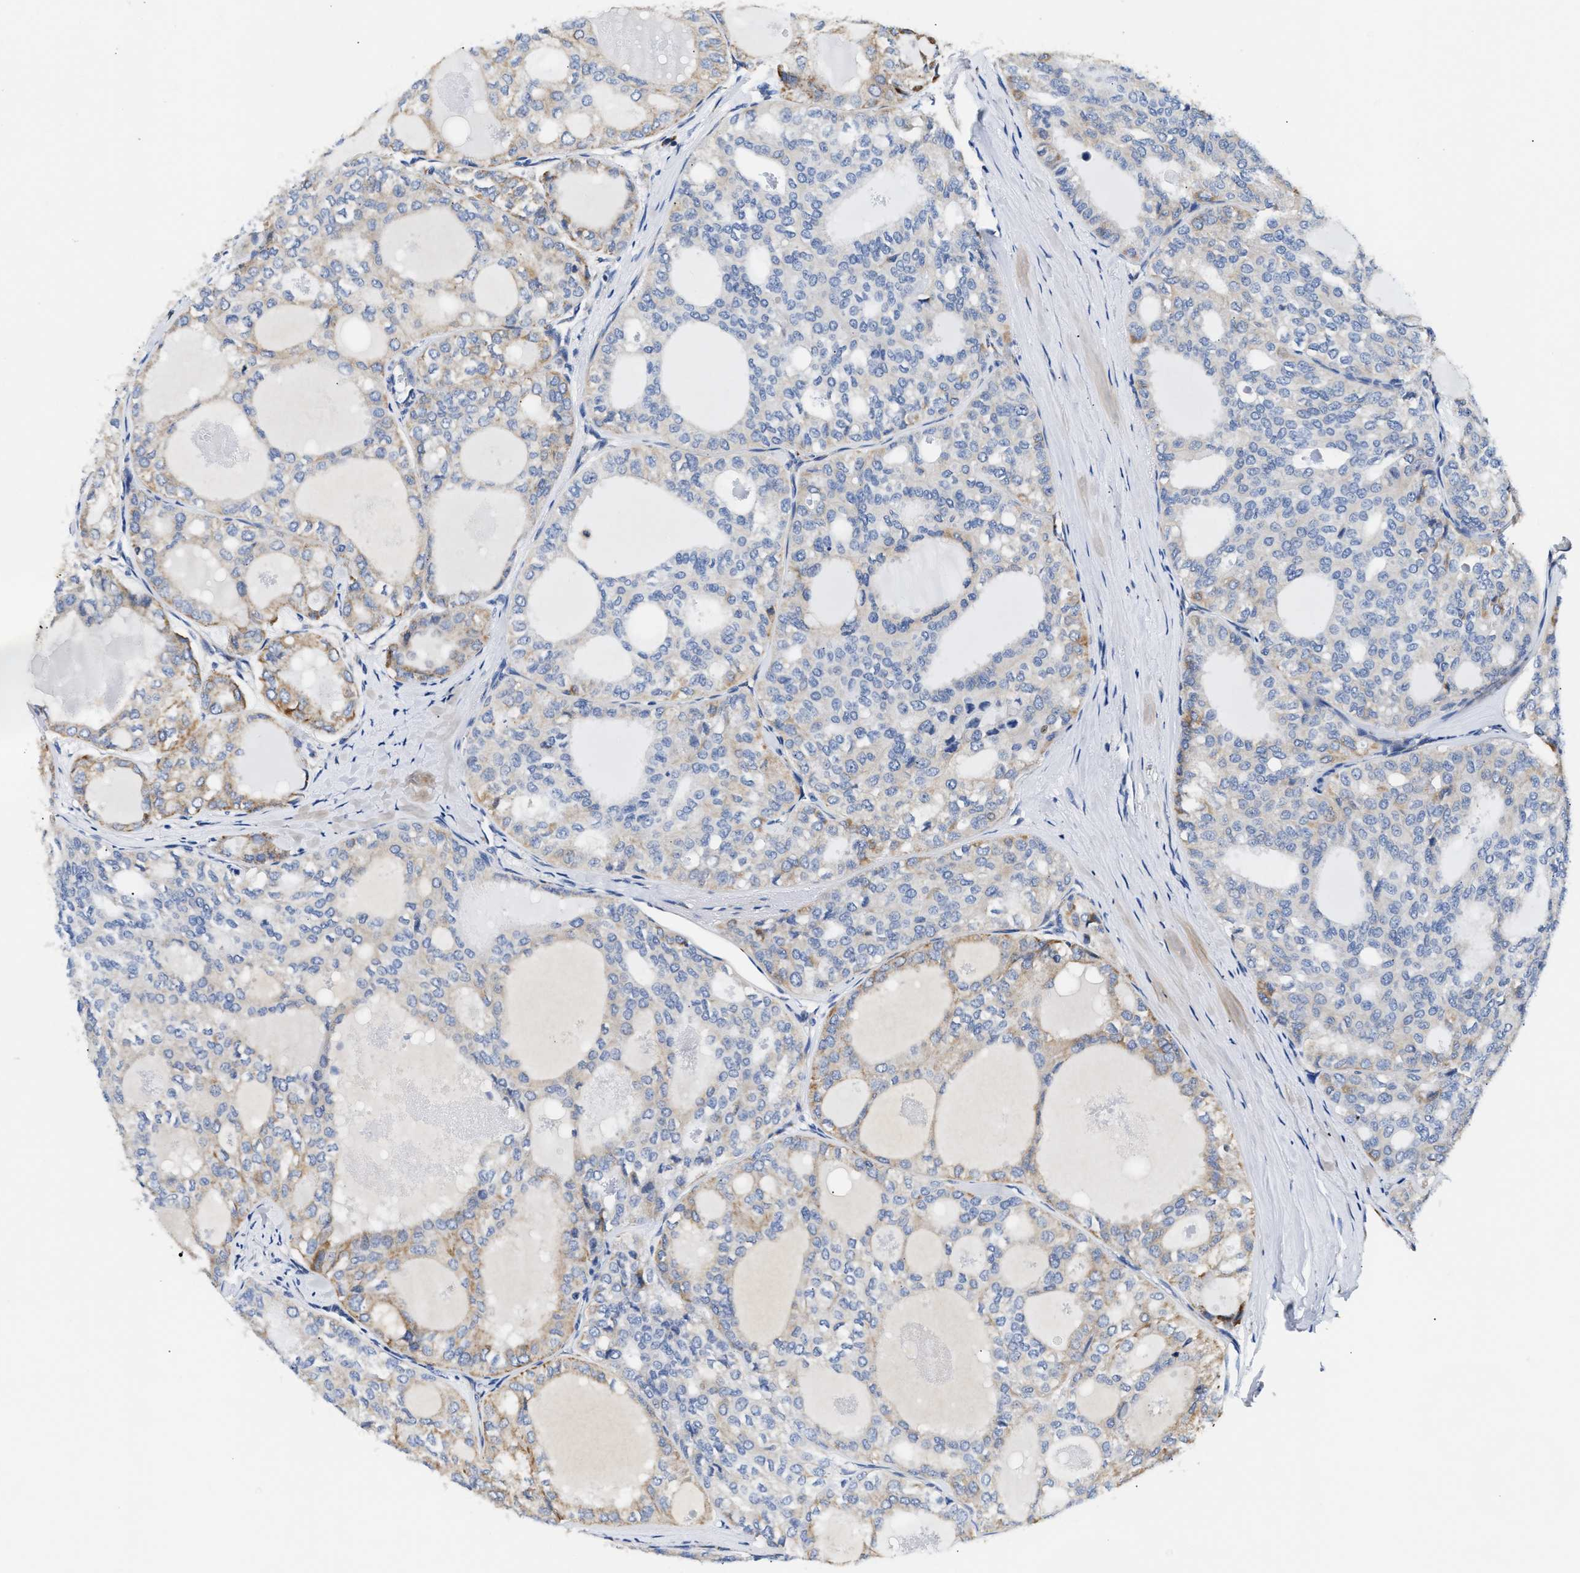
{"staining": {"intensity": "weak", "quantity": ">75%", "location": "cytoplasmic/membranous"}, "tissue": "thyroid cancer", "cell_type": "Tumor cells", "image_type": "cancer", "snomed": [{"axis": "morphology", "description": "Follicular adenoma carcinoma, NOS"}, {"axis": "topography", "description": "Thyroid gland"}], "caption": "Thyroid follicular adenoma carcinoma tissue exhibits weak cytoplasmic/membranous staining in approximately >75% of tumor cells The staining was performed using DAB (3,3'-diaminobenzidine) to visualize the protein expression in brown, while the nuclei were stained in blue with hematoxylin (Magnification: 20x).", "gene": "ACADVL", "patient": {"sex": "male", "age": 75}}